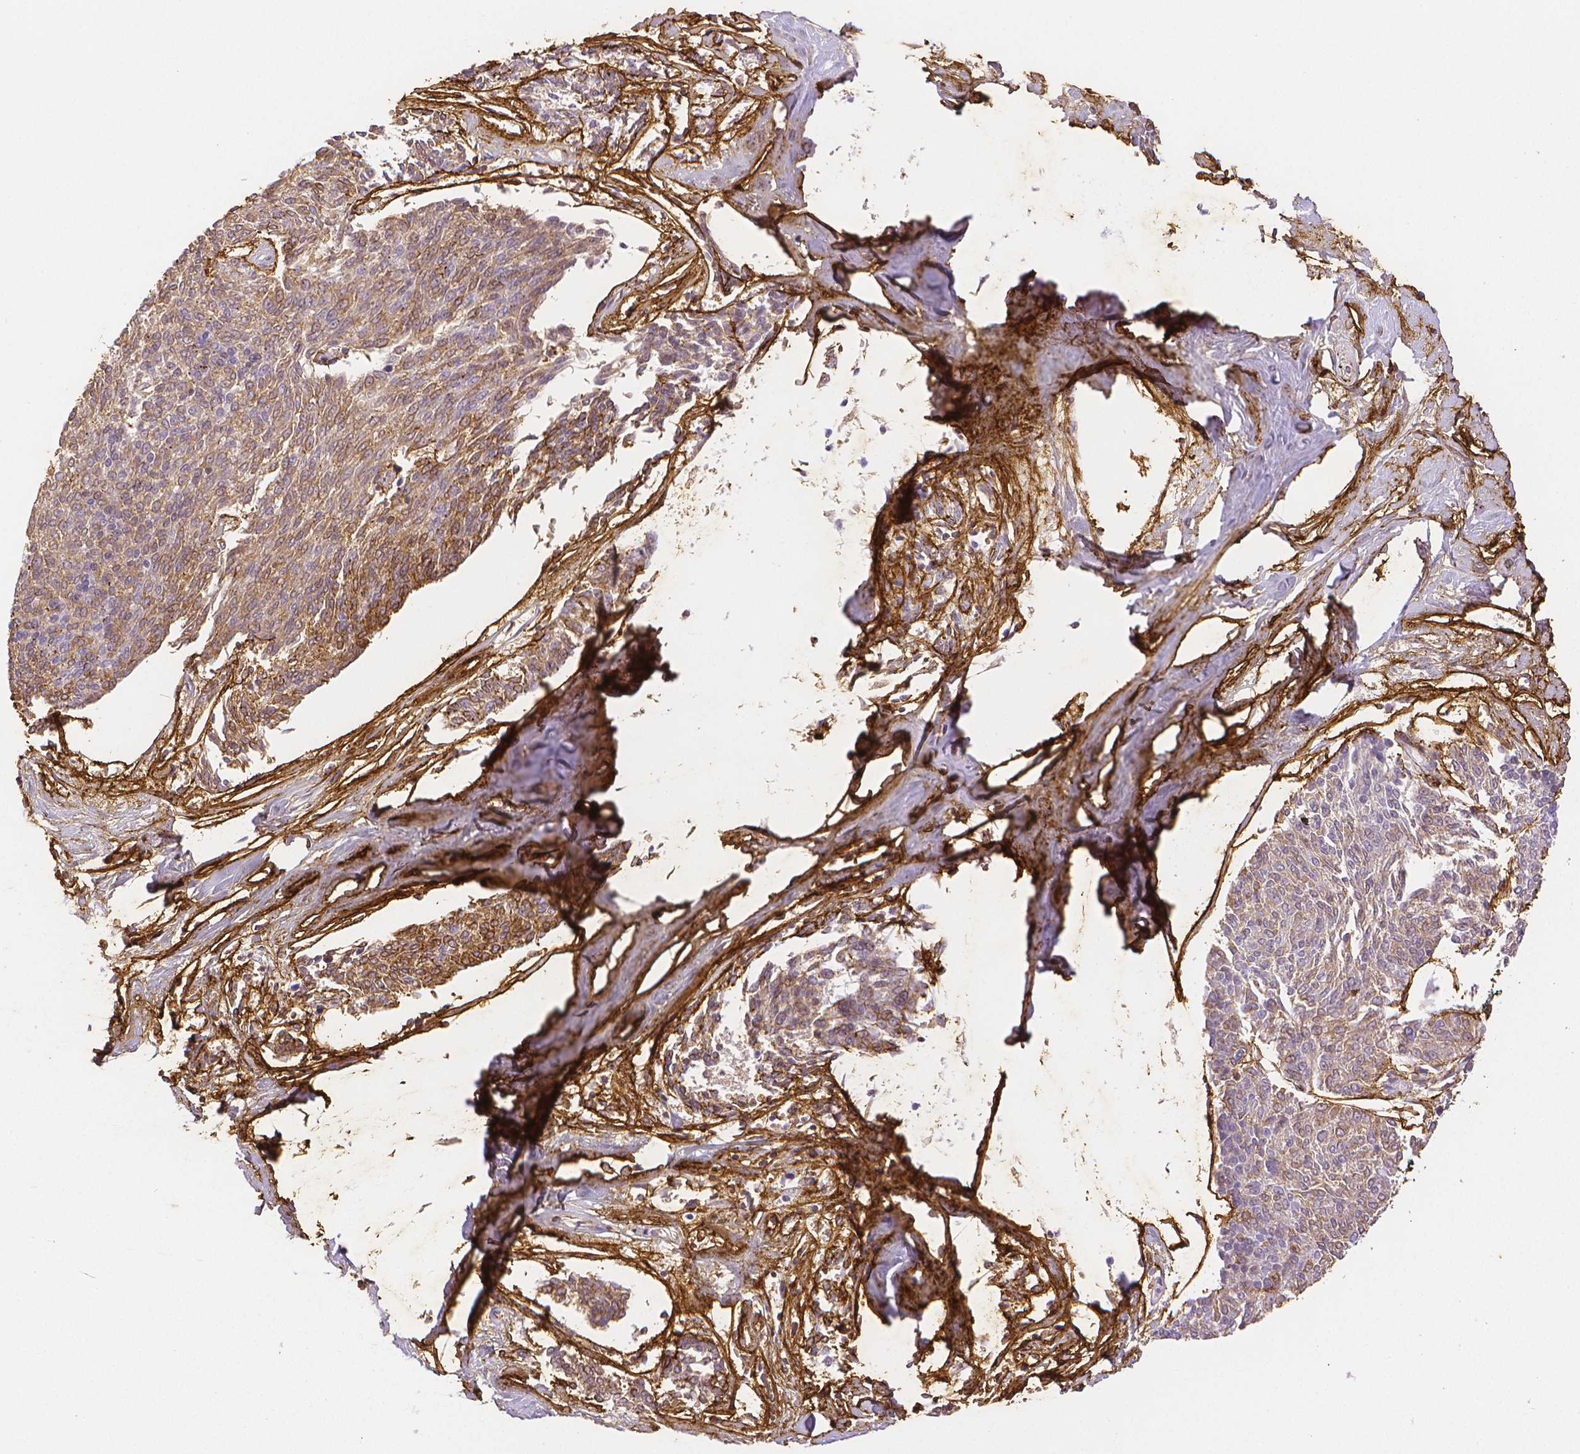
{"staining": {"intensity": "weak", "quantity": "<25%", "location": "cytoplasmic/membranous"}, "tissue": "melanoma", "cell_type": "Tumor cells", "image_type": "cancer", "snomed": [{"axis": "morphology", "description": "Malignant melanoma, NOS"}, {"axis": "topography", "description": "Skin"}], "caption": "This is a photomicrograph of immunohistochemistry (IHC) staining of melanoma, which shows no positivity in tumor cells.", "gene": "FBN1", "patient": {"sex": "female", "age": 72}}